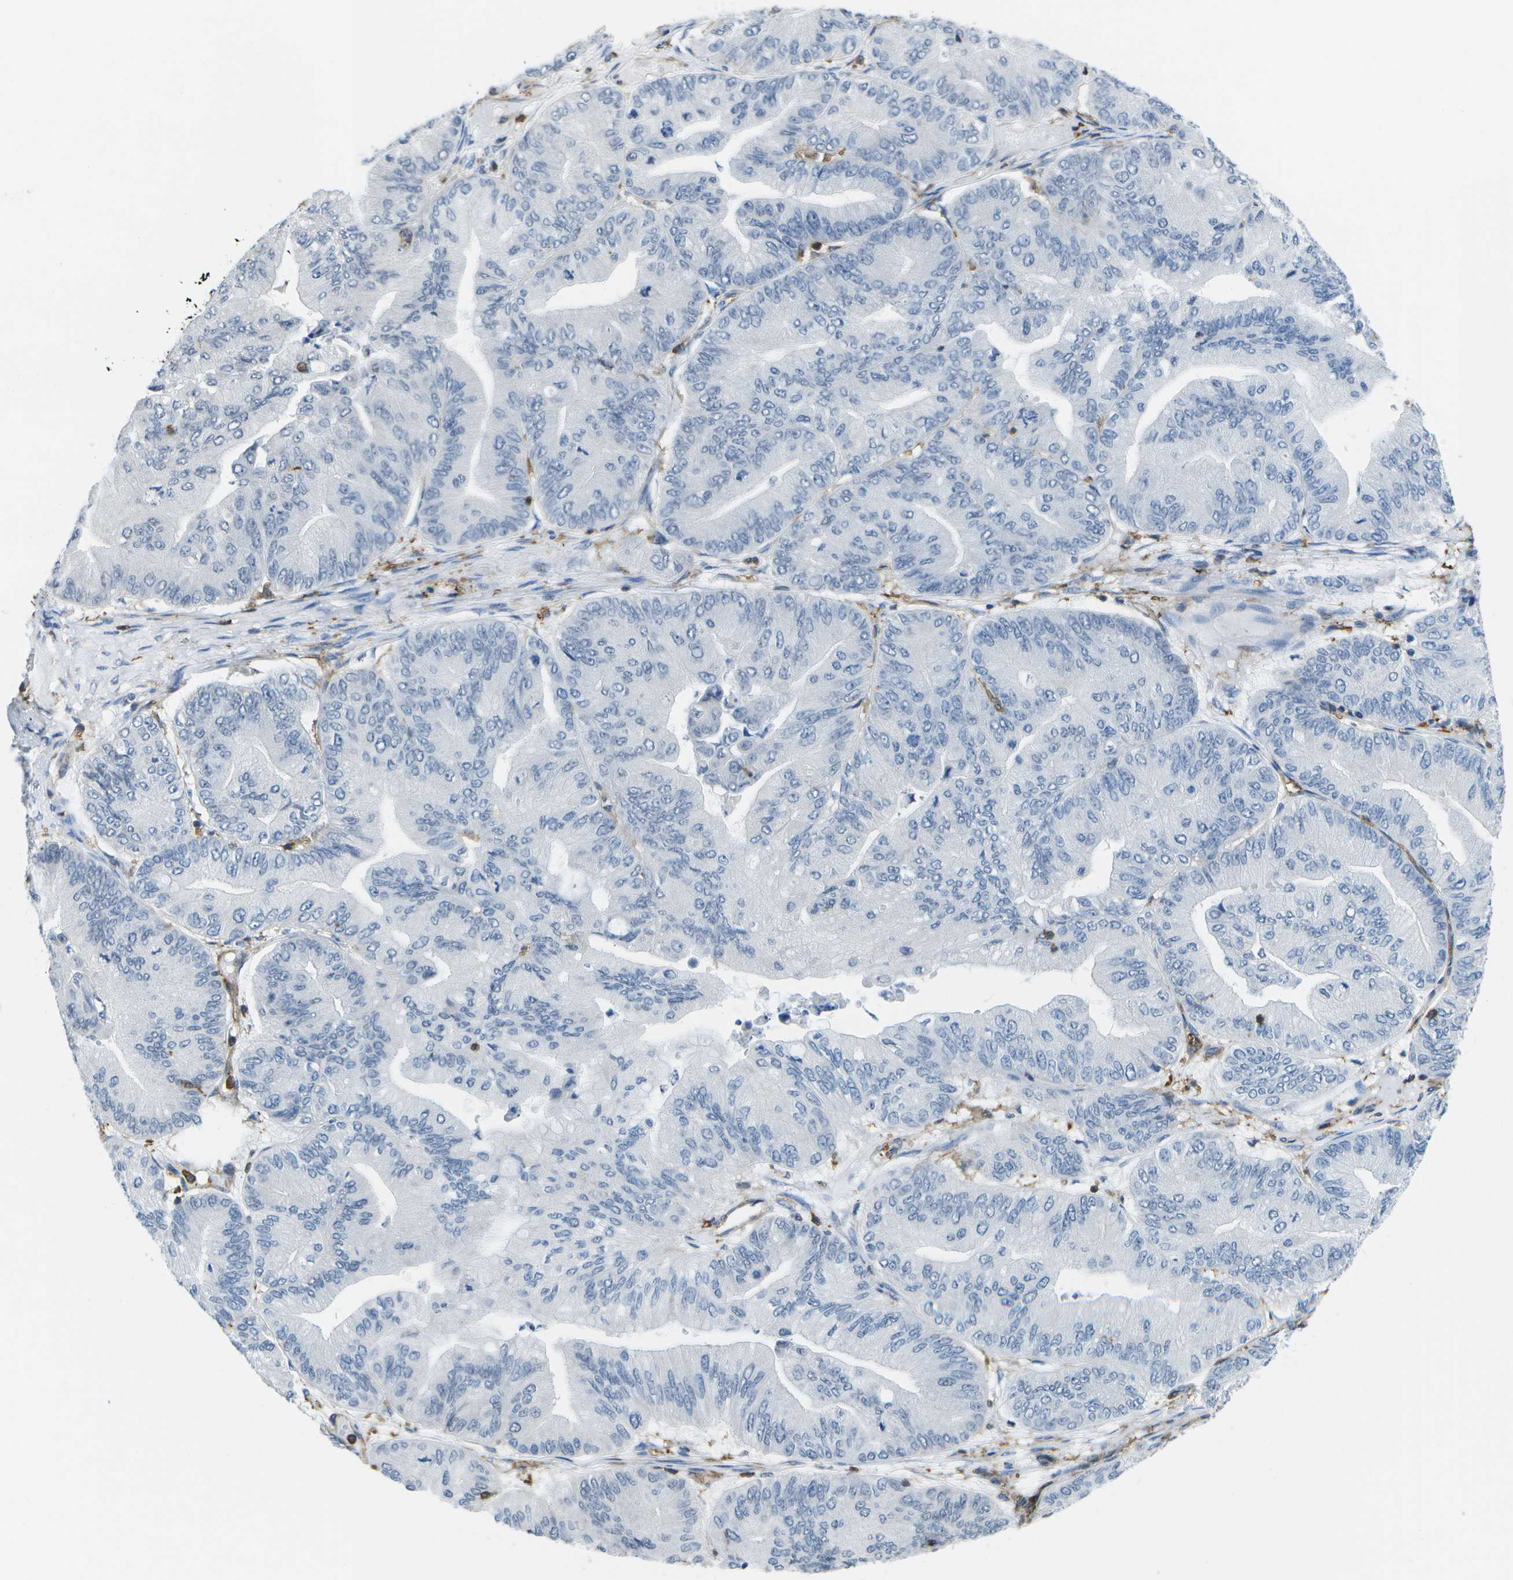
{"staining": {"intensity": "negative", "quantity": "none", "location": "none"}, "tissue": "ovarian cancer", "cell_type": "Tumor cells", "image_type": "cancer", "snomed": [{"axis": "morphology", "description": "Cystadenocarcinoma, mucinous, NOS"}, {"axis": "topography", "description": "Ovary"}], "caption": "DAB (3,3'-diaminobenzidine) immunohistochemical staining of ovarian mucinous cystadenocarcinoma displays no significant staining in tumor cells.", "gene": "RCSD1", "patient": {"sex": "female", "age": 61}}